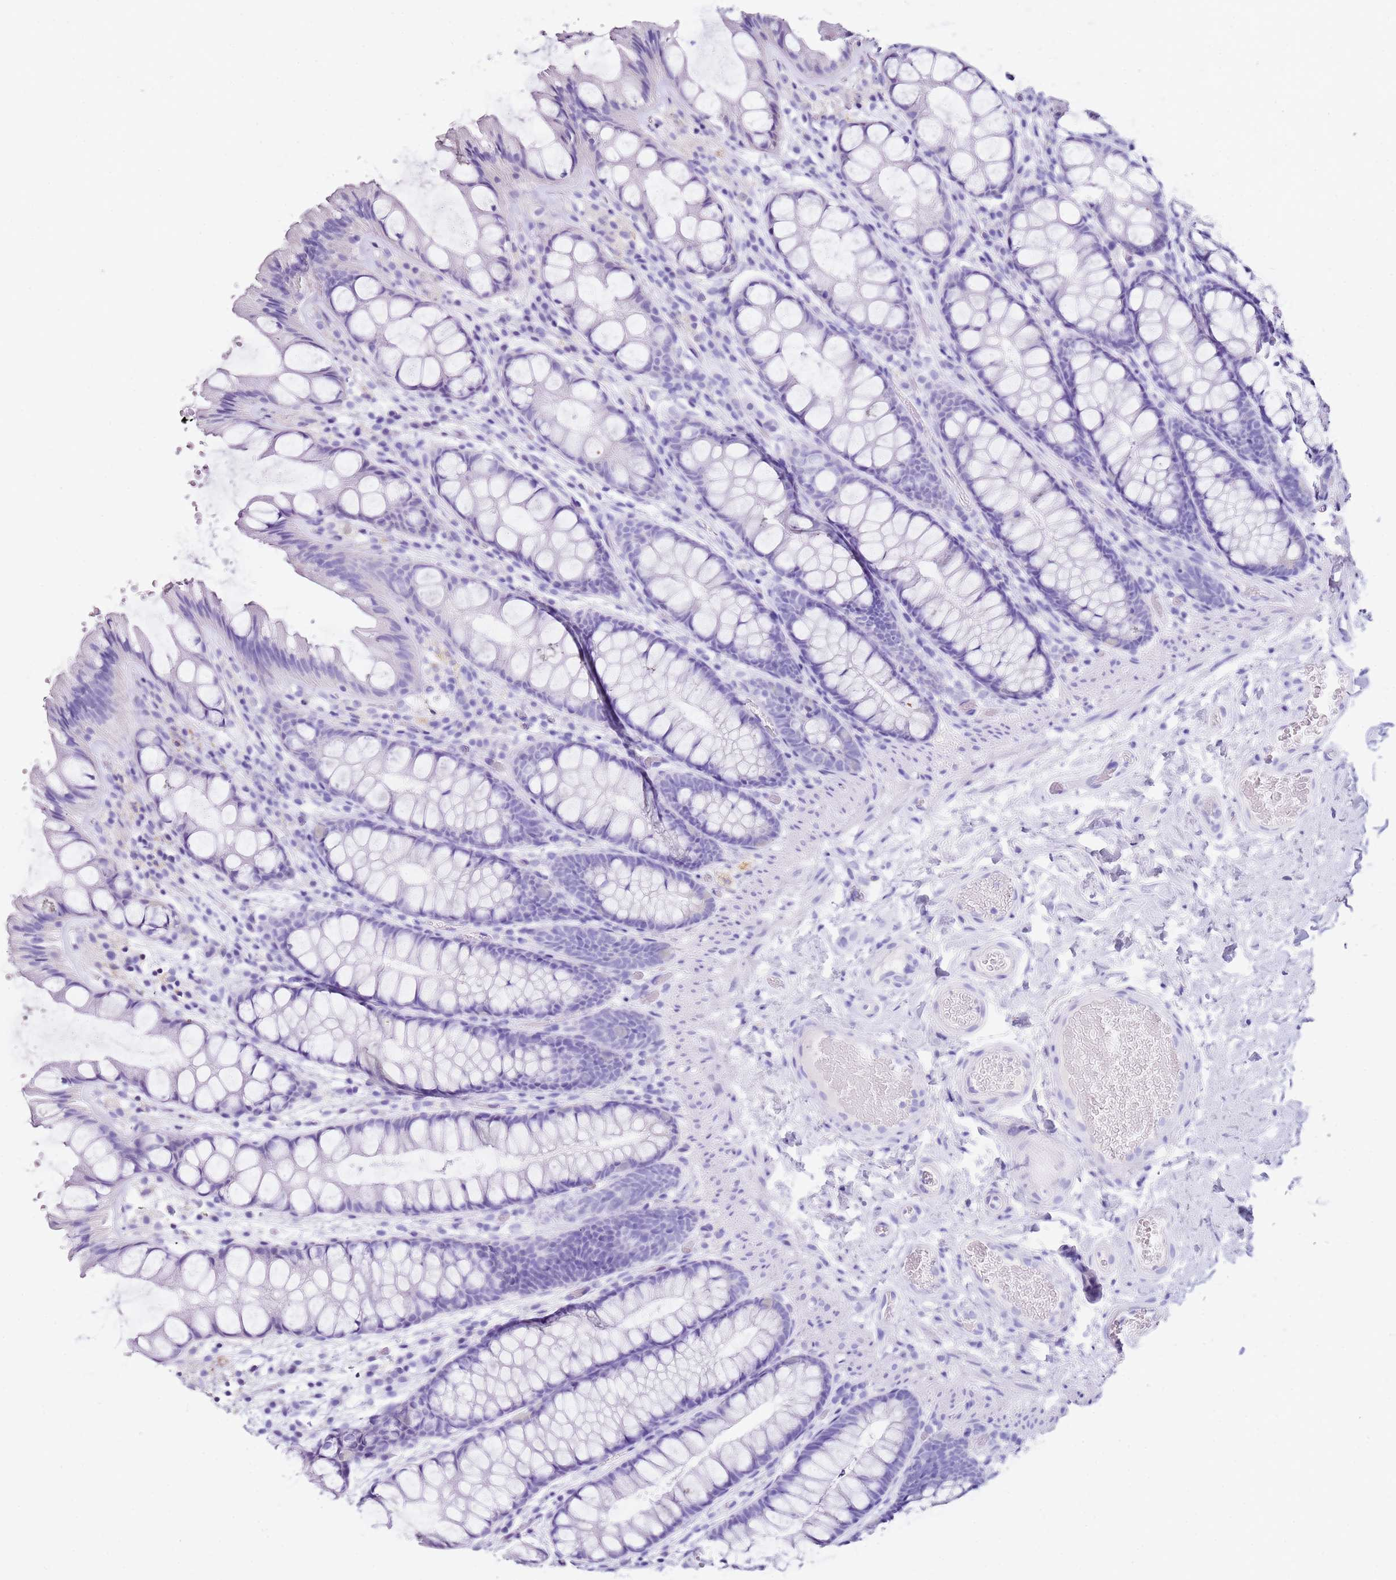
{"staining": {"intensity": "negative", "quantity": "none", "location": "none"}, "tissue": "colon", "cell_type": "Endothelial cells", "image_type": "normal", "snomed": [{"axis": "morphology", "description": "Normal tissue, NOS"}, {"axis": "topography", "description": "Colon"}], "caption": "Immunohistochemistry (IHC) image of normal colon: colon stained with DAB (3,3'-diaminobenzidine) reveals no significant protein staining in endothelial cells.", "gene": "PTBP2", "patient": {"sex": "male", "age": 47}}